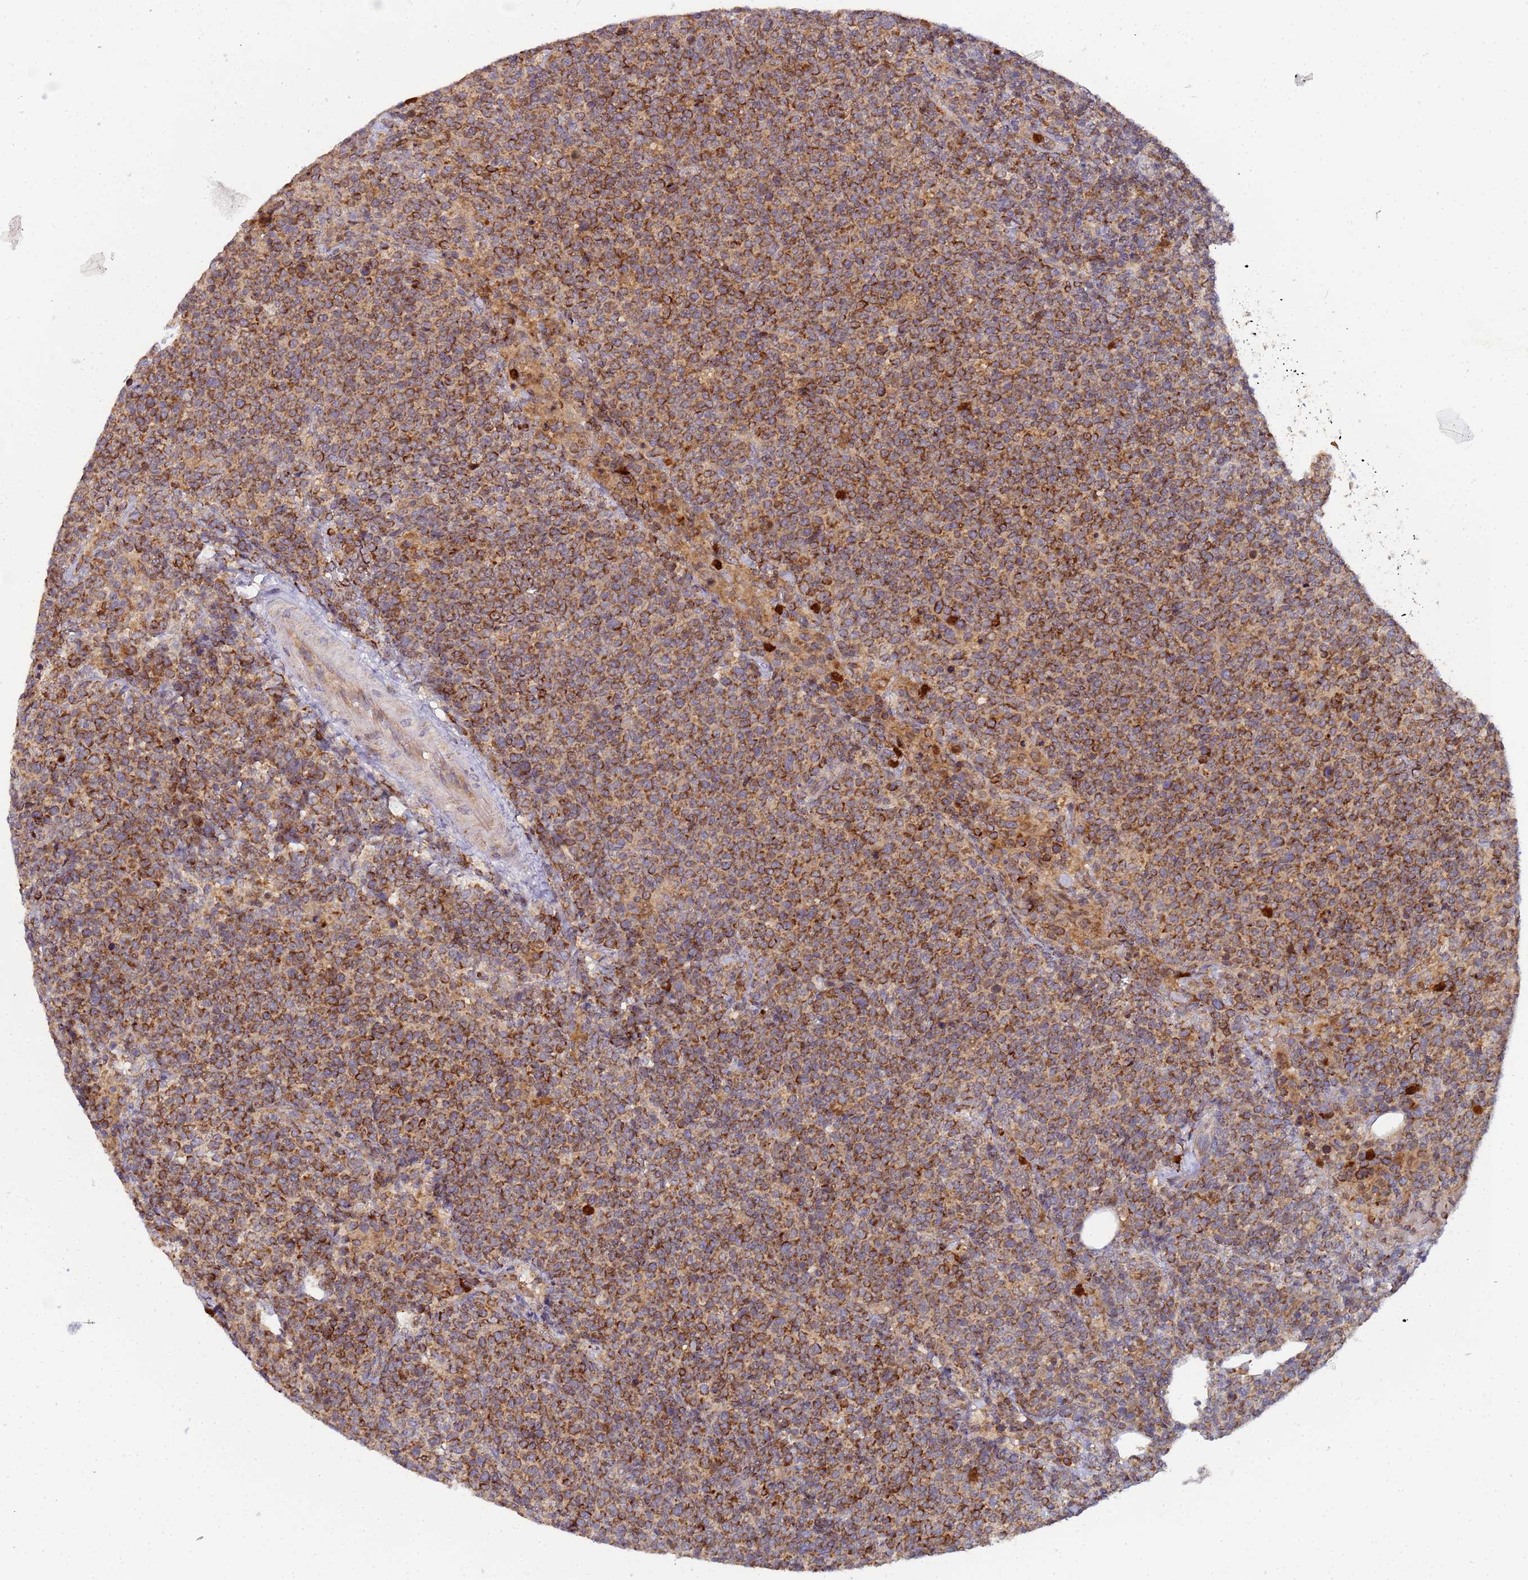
{"staining": {"intensity": "moderate", "quantity": ">75%", "location": "cytoplasmic/membranous"}, "tissue": "lymphoma", "cell_type": "Tumor cells", "image_type": "cancer", "snomed": [{"axis": "morphology", "description": "Malignant lymphoma, non-Hodgkin's type, High grade"}, {"axis": "topography", "description": "Lymph node"}], "caption": "This is an image of immunohistochemistry (IHC) staining of high-grade malignant lymphoma, non-Hodgkin's type, which shows moderate staining in the cytoplasmic/membranous of tumor cells.", "gene": "CCDC127", "patient": {"sex": "male", "age": 61}}